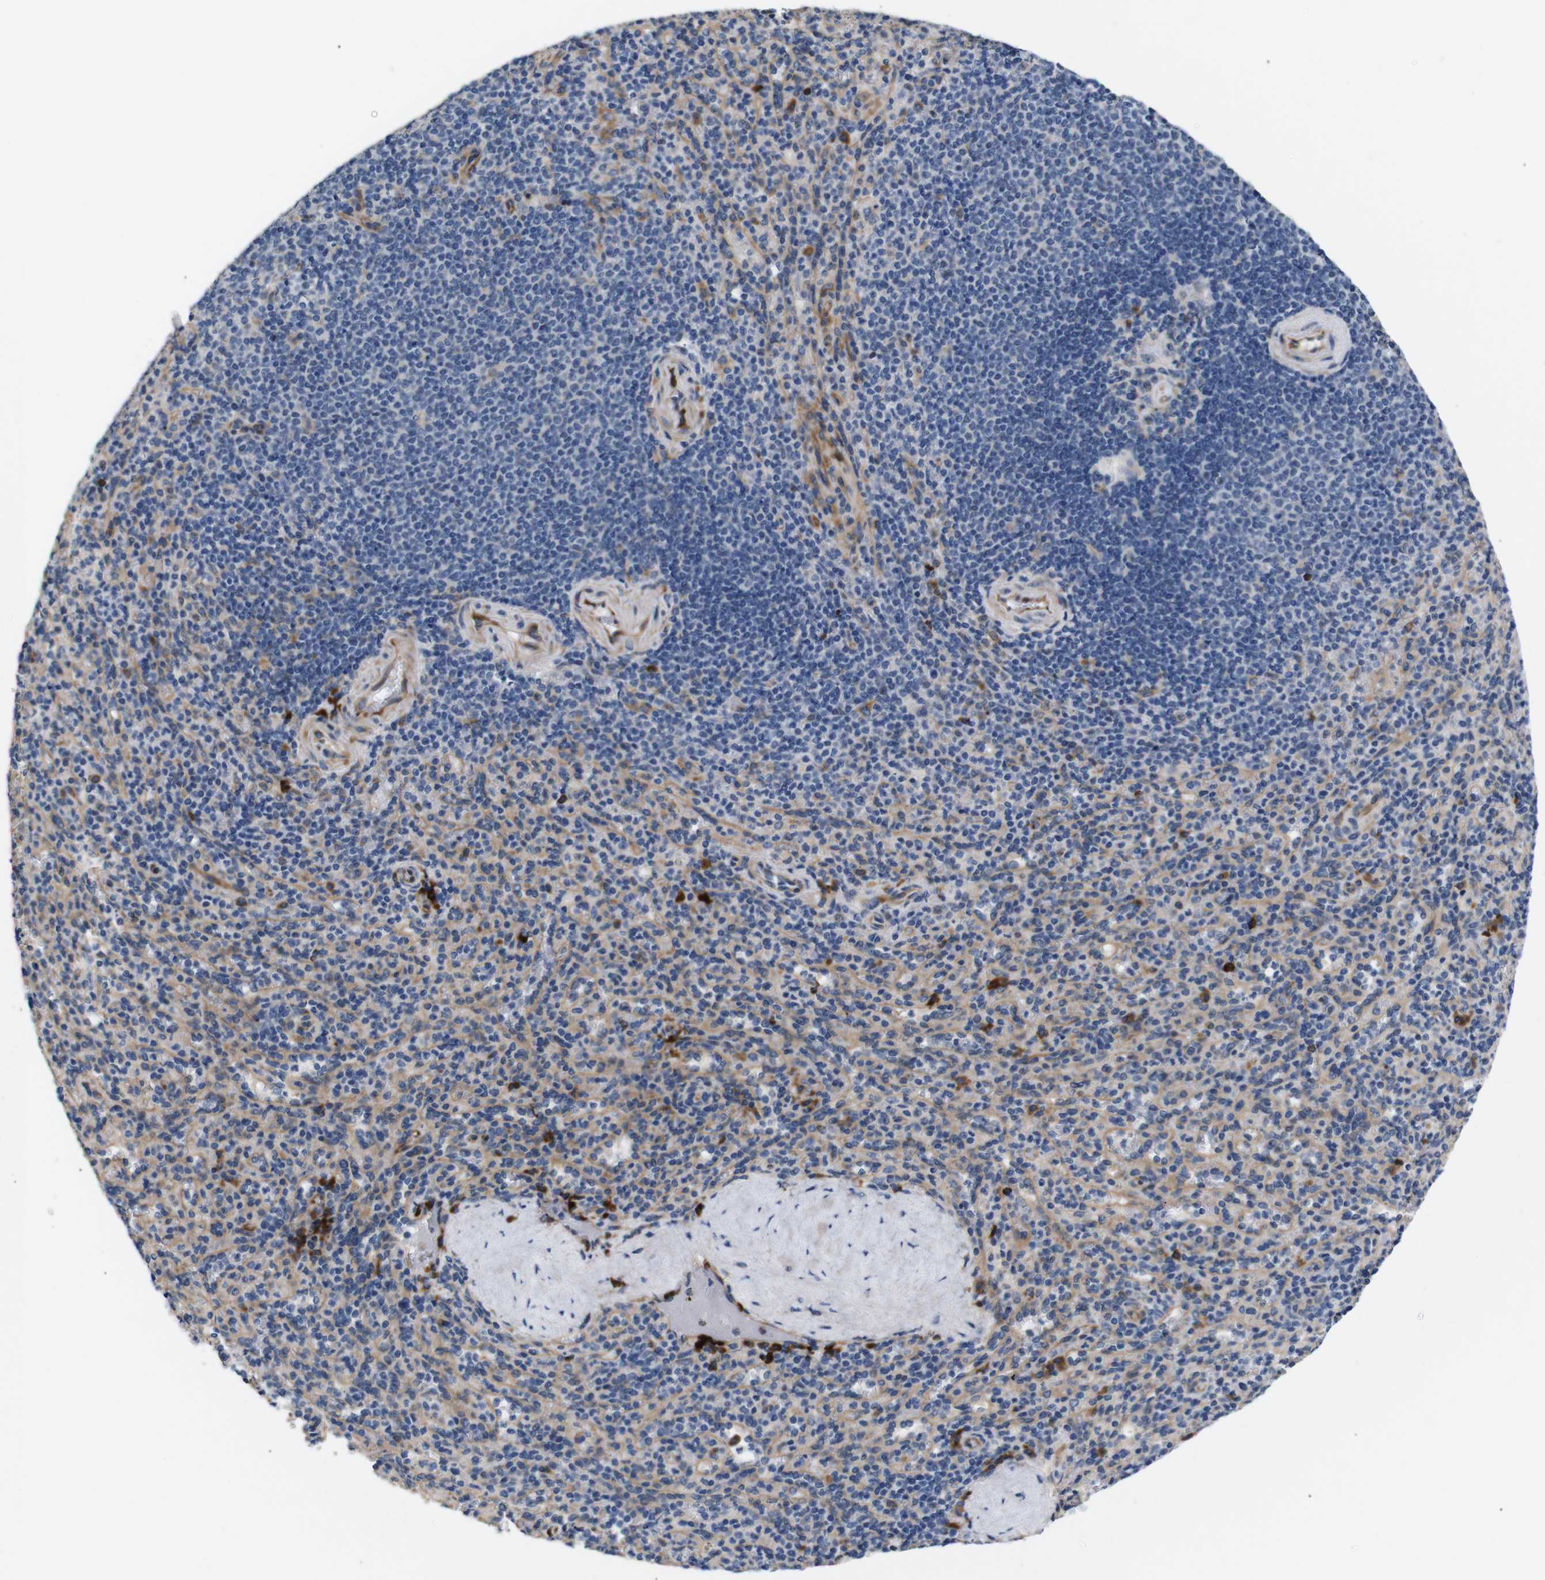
{"staining": {"intensity": "weak", "quantity": "25%-75%", "location": "cytoplasmic/membranous"}, "tissue": "spleen", "cell_type": "Cells in red pulp", "image_type": "normal", "snomed": [{"axis": "morphology", "description": "Normal tissue, NOS"}, {"axis": "topography", "description": "Spleen"}], "caption": "Protein positivity by IHC reveals weak cytoplasmic/membranous expression in approximately 25%-75% of cells in red pulp in normal spleen. Using DAB (3,3'-diaminobenzidine) (brown) and hematoxylin (blue) stains, captured at high magnification using brightfield microscopy.", "gene": "UBE2G2", "patient": {"sex": "male", "age": 36}}